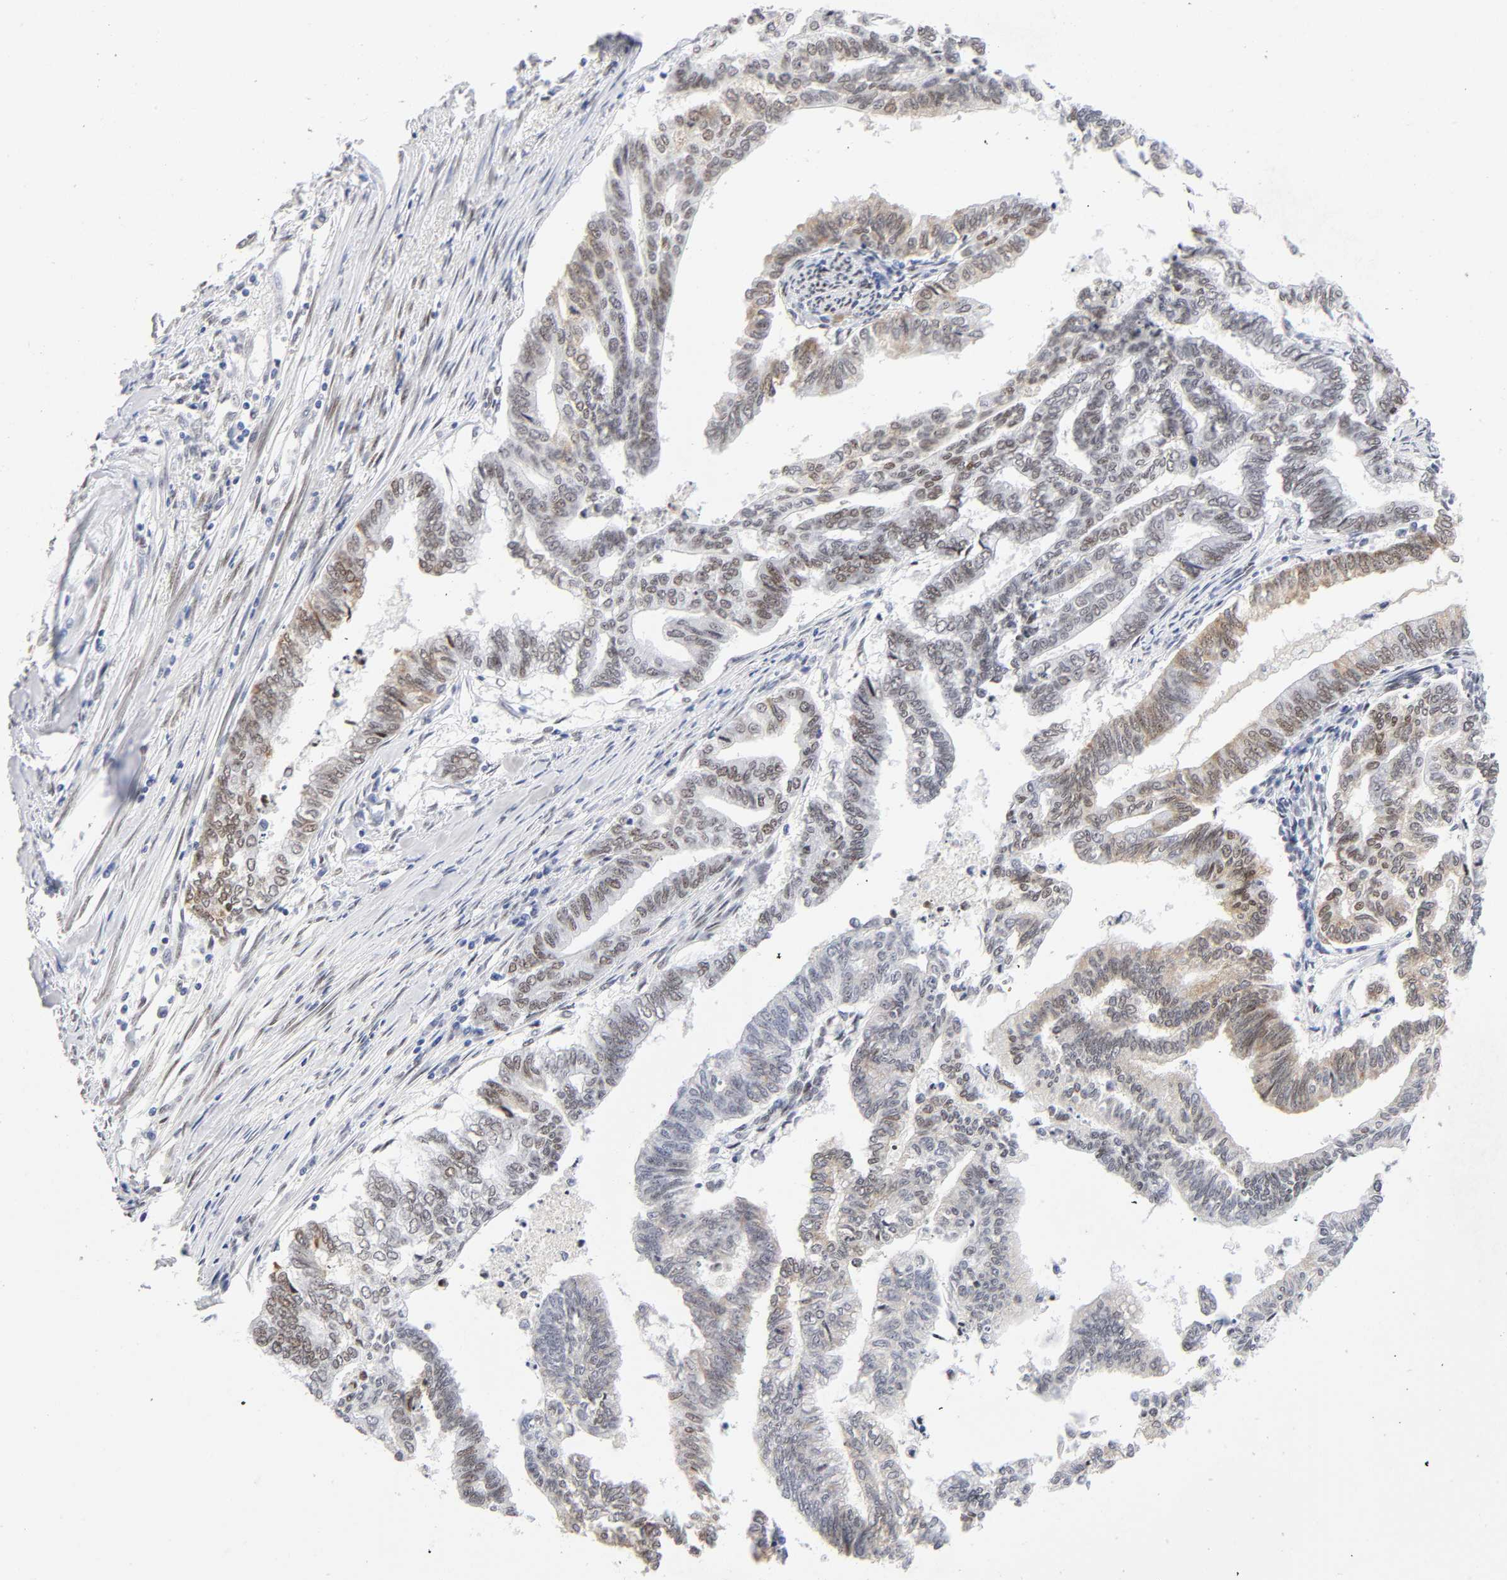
{"staining": {"intensity": "weak", "quantity": ">75%", "location": "nuclear"}, "tissue": "endometrial cancer", "cell_type": "Tumor cells", "image_type": "cancer", "snomed": [{"axis": "morphology", "description": "Adenocarcinoma, NOS"}, {"axis": "topography", "description": "Endometrium"}], "caption": "IHC of endometrial cancer shows low levels of weak nuclear staining in approximately >75% of tumor cells. (Brightfield microscopy of DAB IHC at high magnification).", "gene": "NFIC", "patient": {"sex": "female", "age": 79}}